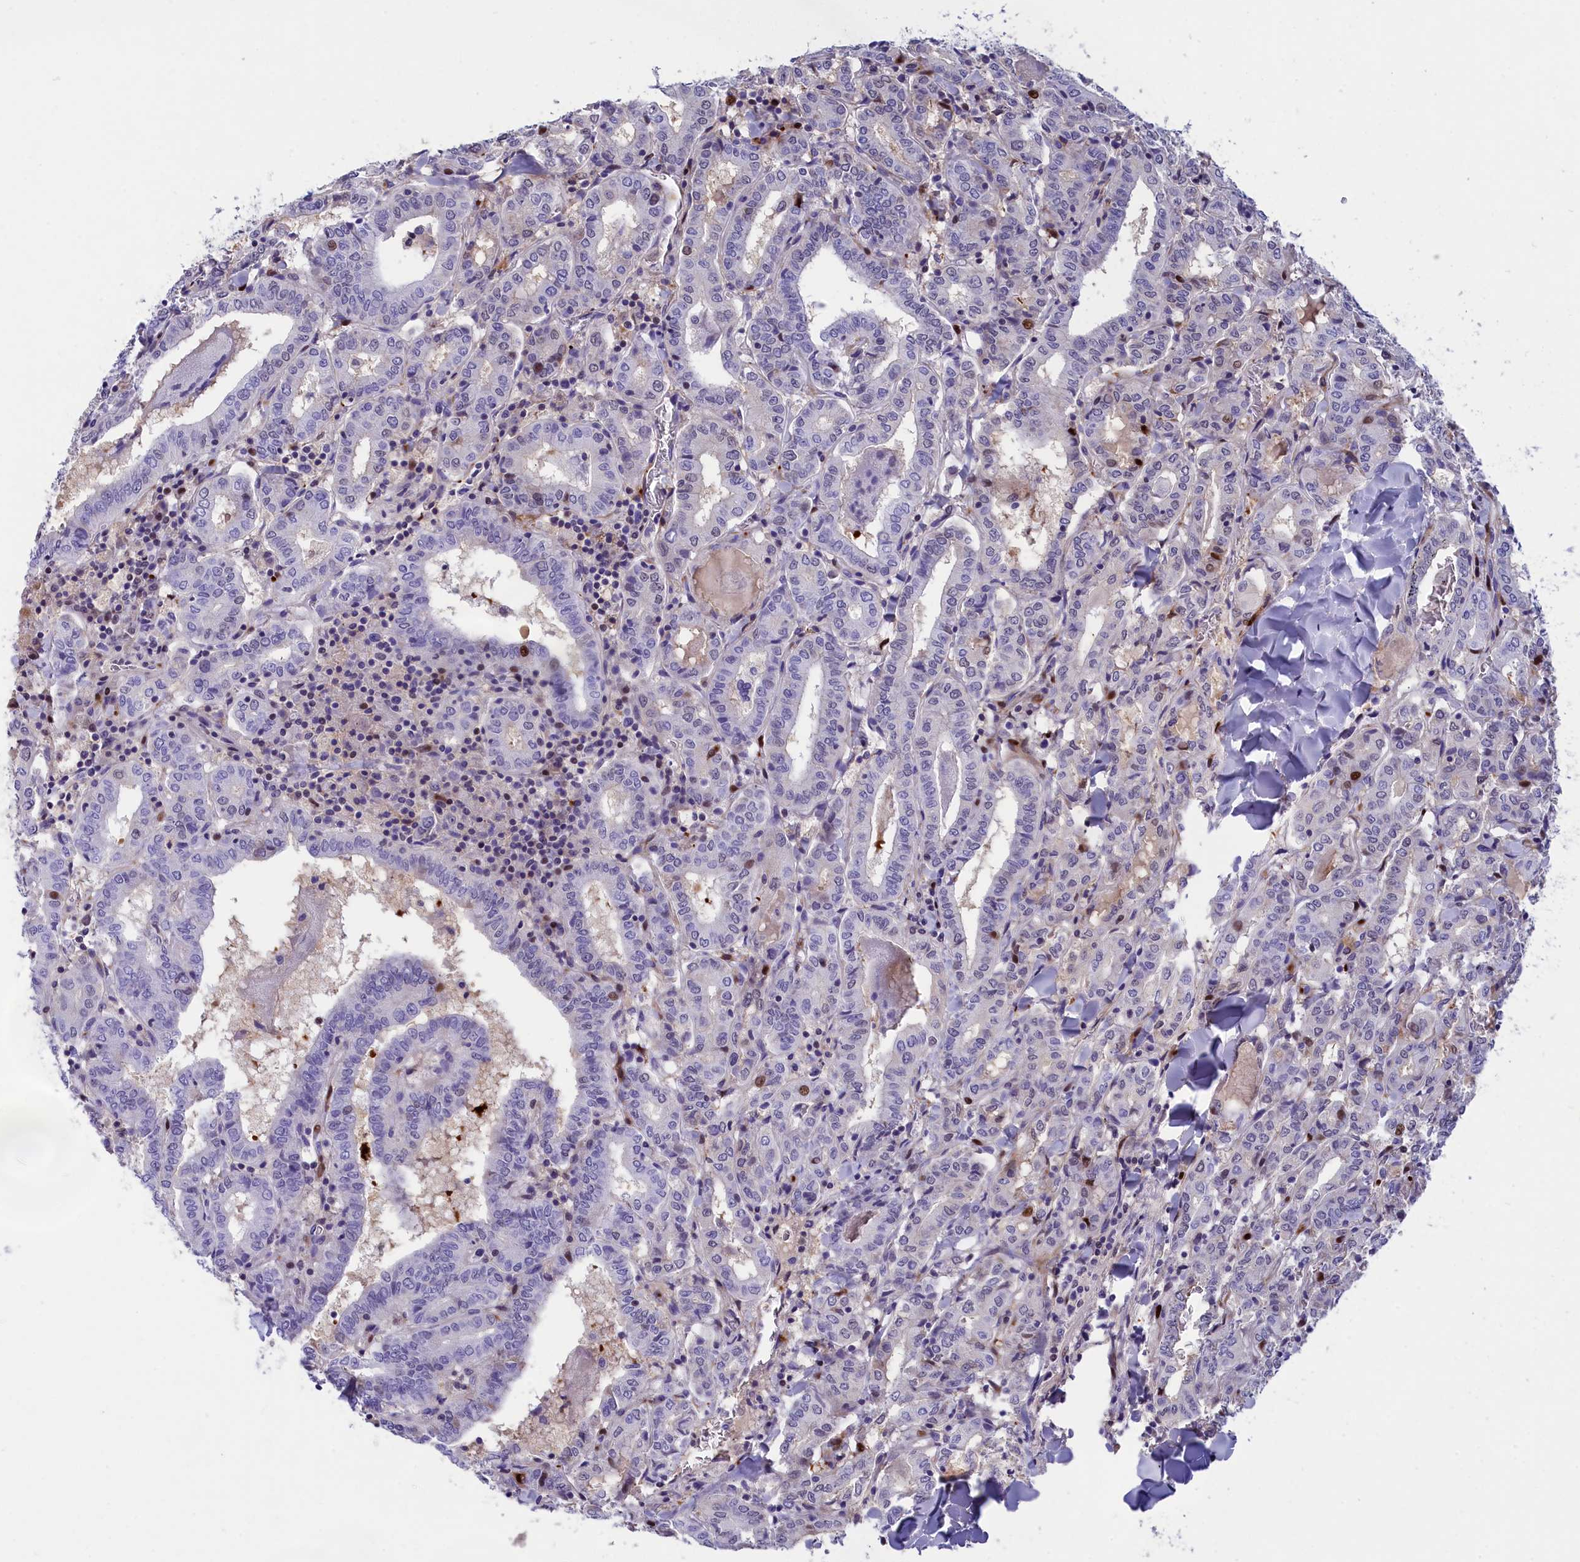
{"staining": {"intensity": "negative", "quantity": "none", "location": "none"}, "tissue": "thyroid cancer", "cell_type": "Tumor cells", "image_type": "cancer", "snomed": [{"axis": "morphology", "description": "Papillary adenocarcinoma, NOS"}, {"axis": "topography", "description": "Thyroid gland"}], "caption": "Human thyroid cancer stained for a protein using IHC shows no expression in tumor cells.", "gene": "NKPD1", "patient": {"sex": "female", "age": 72}}